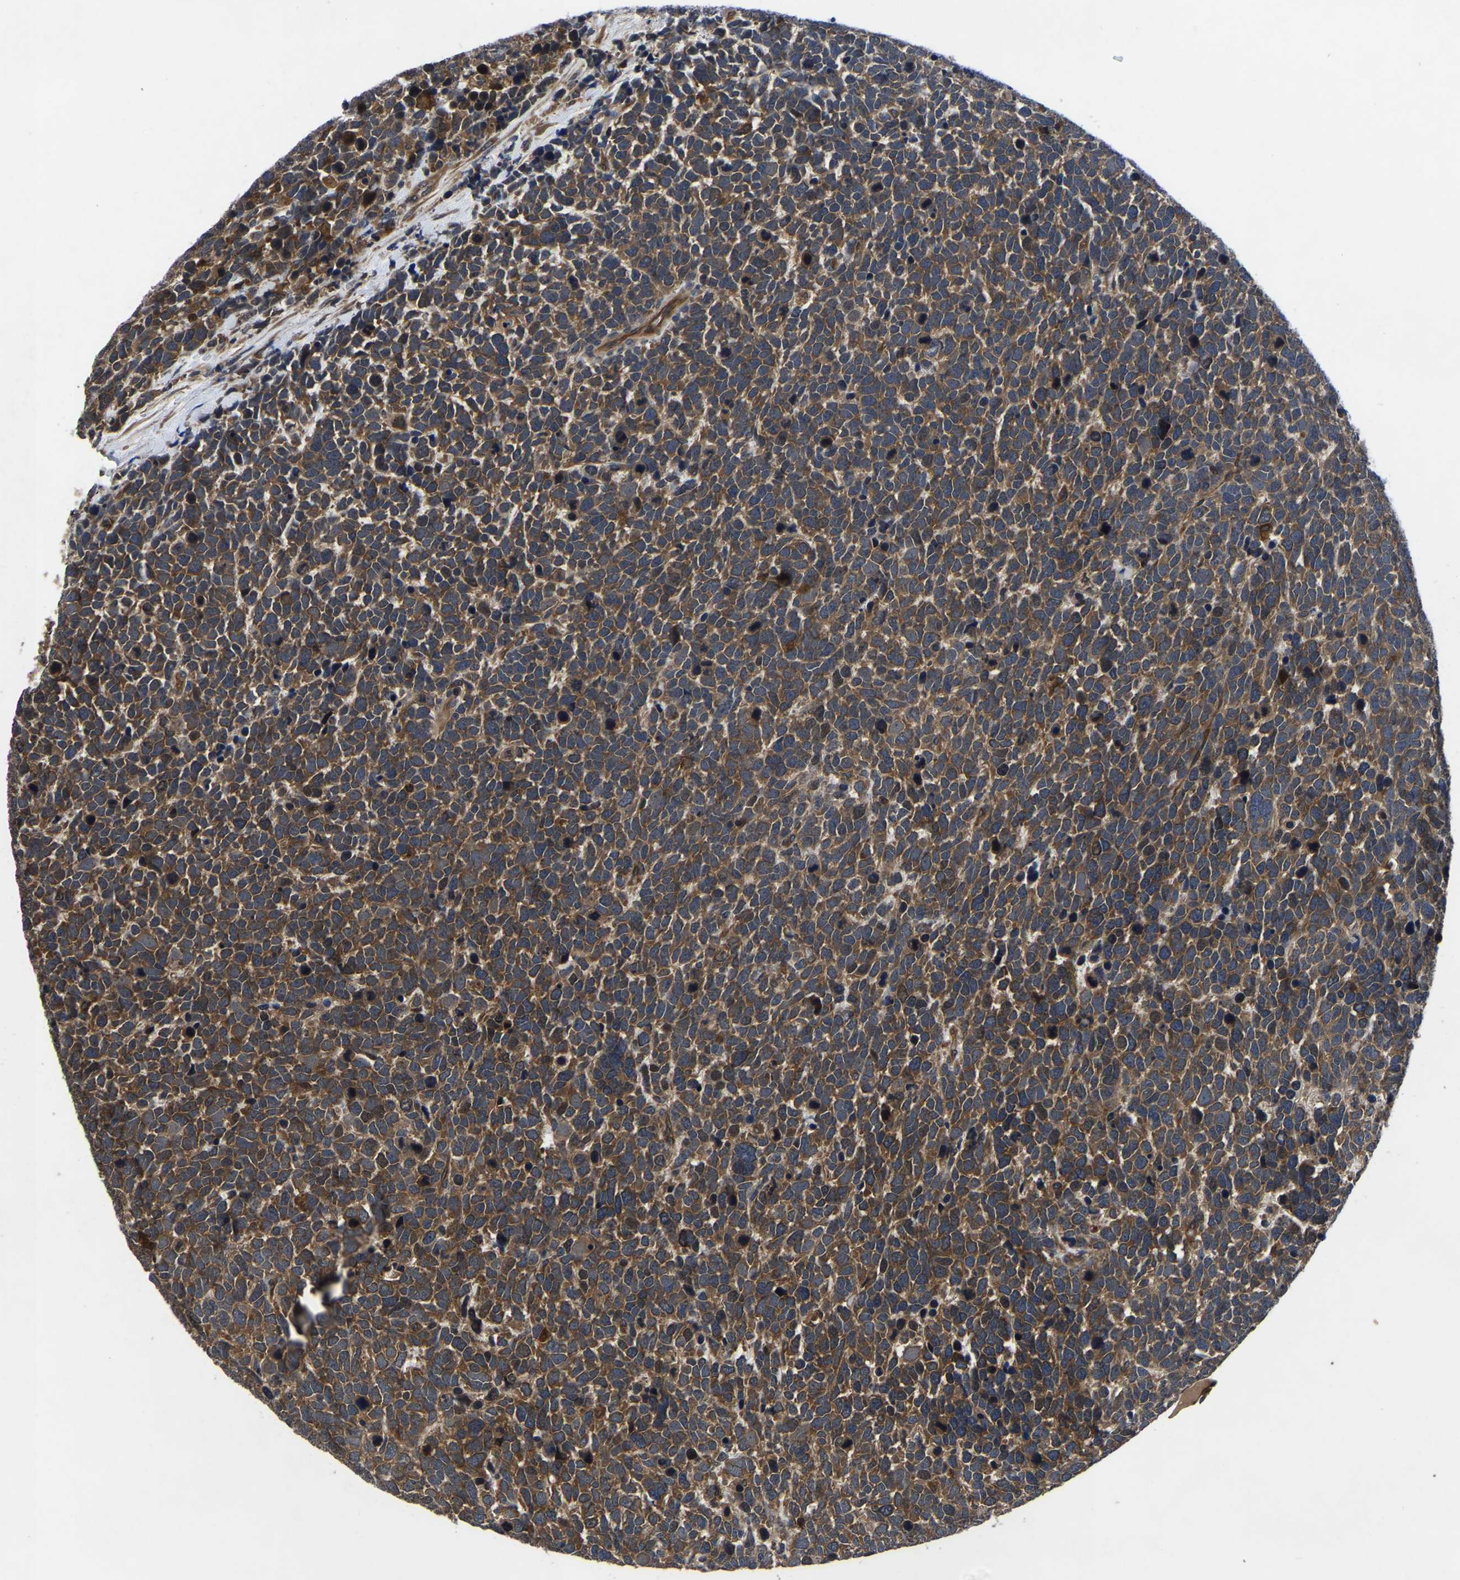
{"staining": {"intensity": "moderate", "quantity": ">75%", "location": "cytoplasmic/membranous"}, "tissue": "urothelial cancer", "cell_type": "Tumor cells", "image_type": "cancer", "snomed": [{"axis": "morphology", "description": "Urothelial carcinoma, High grade"}, {"axis": "topography", "description": "Urinary bladder"}], "caption": "Immunohistochemical staining of human high-grade urothelial carcinoma exhibits medium levels of moderate cytoplasmic/membranous protein positivity in about >75% of tumor cells.", "gene": "FGD5", "patient": {"sex": "female", "age": 82}}